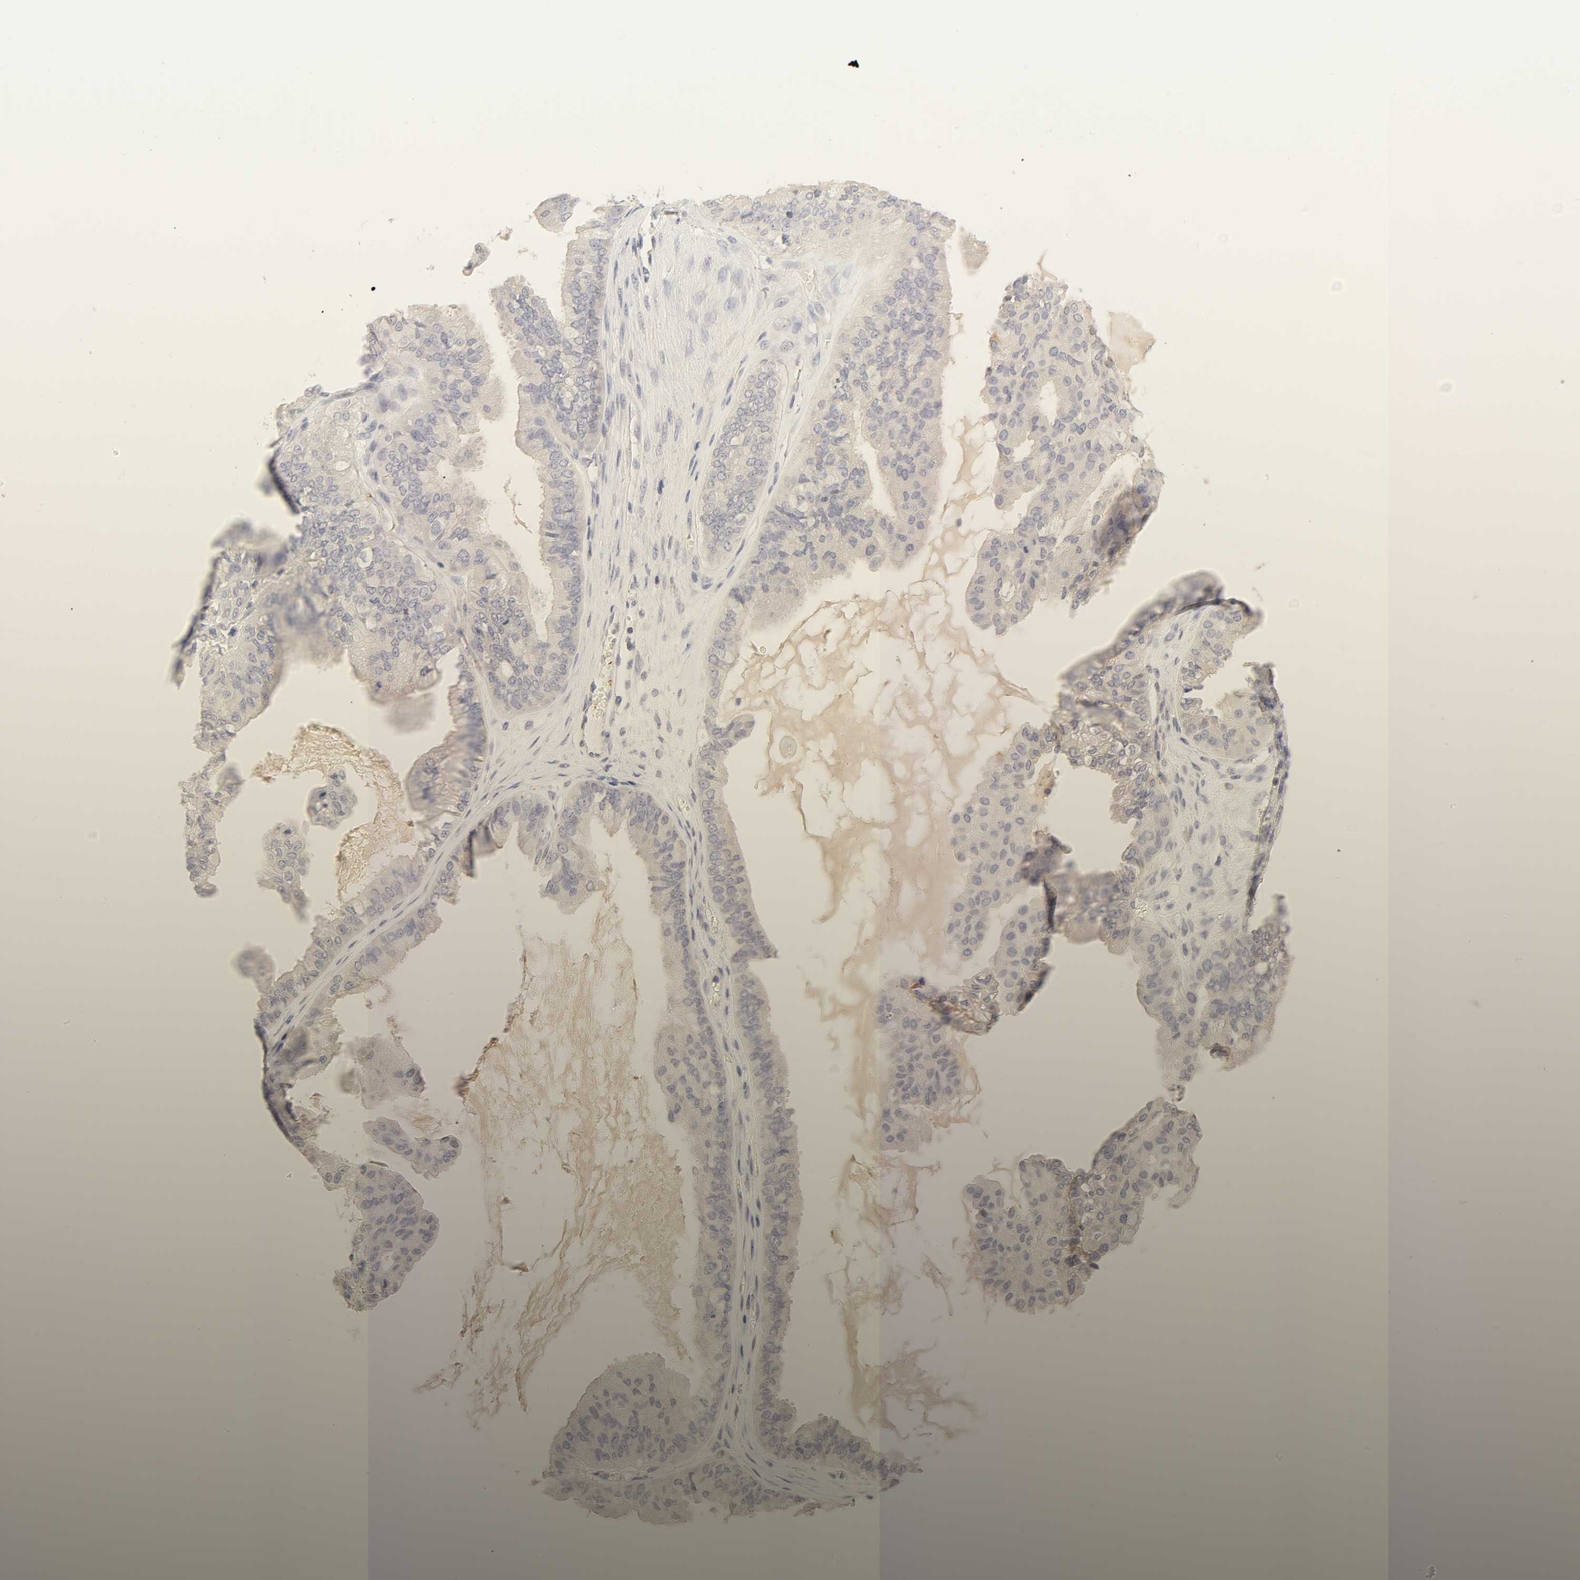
{"staining": {"intensity": "negative", "quantity": "none", "location": "none"}, "tissue": "ovarian cancer", "cell_type": "Tumor cells", "image_type": "cancer", "snomed": [{"axis": "morphology", "description": "Carcinoma, NOS"}, {"axis": "morphology", "description": "Carcinoma, endometroid"}, {"axis": "topography", "description": "Ovary"}], "caption": "A micrograph of carcinoma (ovarian) stained for a protein shows no brown staining in tumor cells.", "gene": "CYP4B1", "patient": {"sex": "female", "age": 50}}